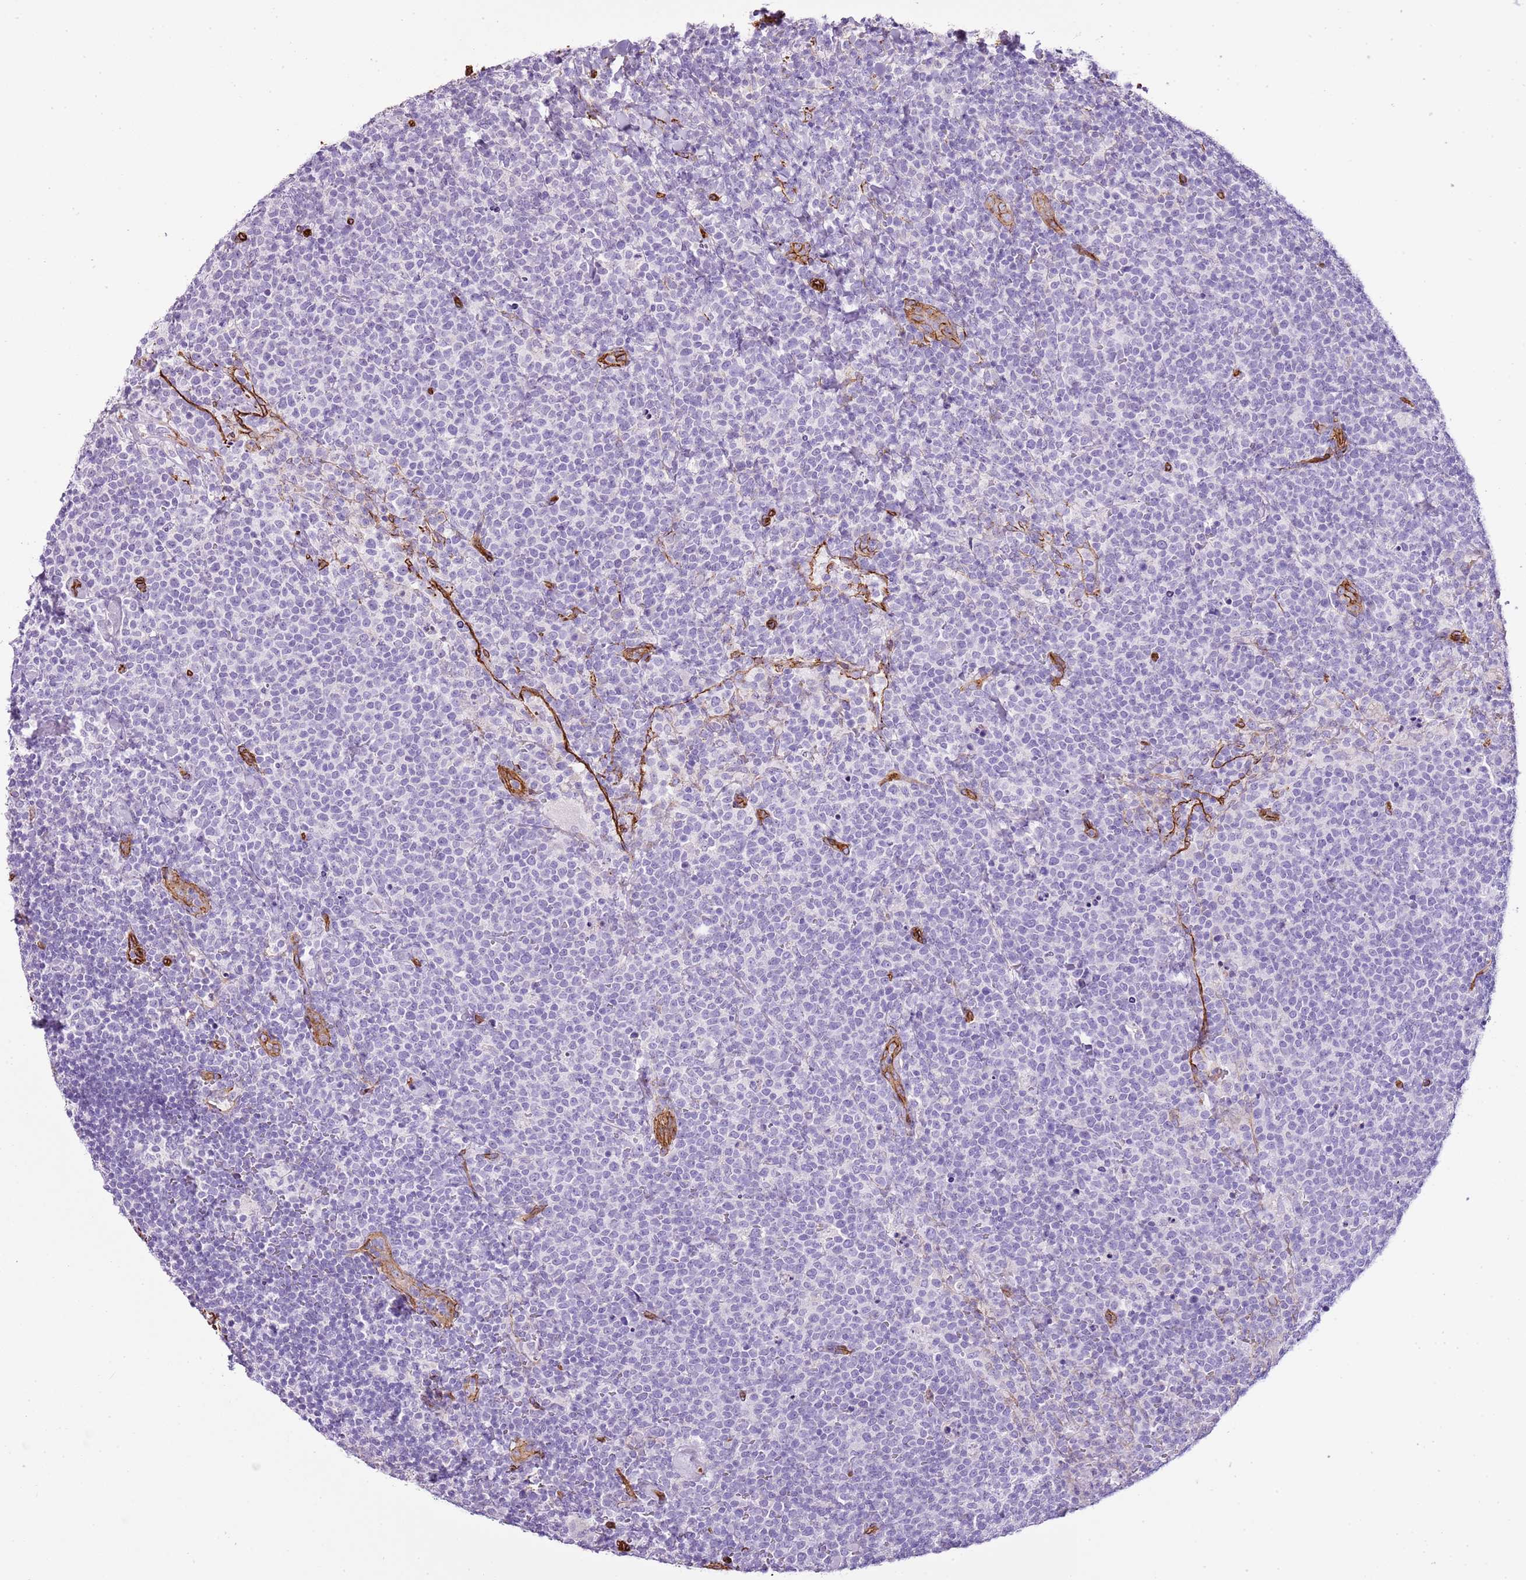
{"staining": {"intensity": "negative", "quantity": "none", "location": "none"}, "tissue": "lymphoma", "cell_type": "Tumor cells", "image_type": "cancer", "snomed": [{"axis": "morphology", "description": "Malignant lymphoma, non-Hodgkin's type, High grade"}, {"axis": "topography", "description": "Lymph node"}], "caption": "Lymphoma stained for a protein using immunohistochemistry exhibits no staining tumor cells.", "gene": "CTDSPL", "patient": {"sex": "male", "age": 61}}